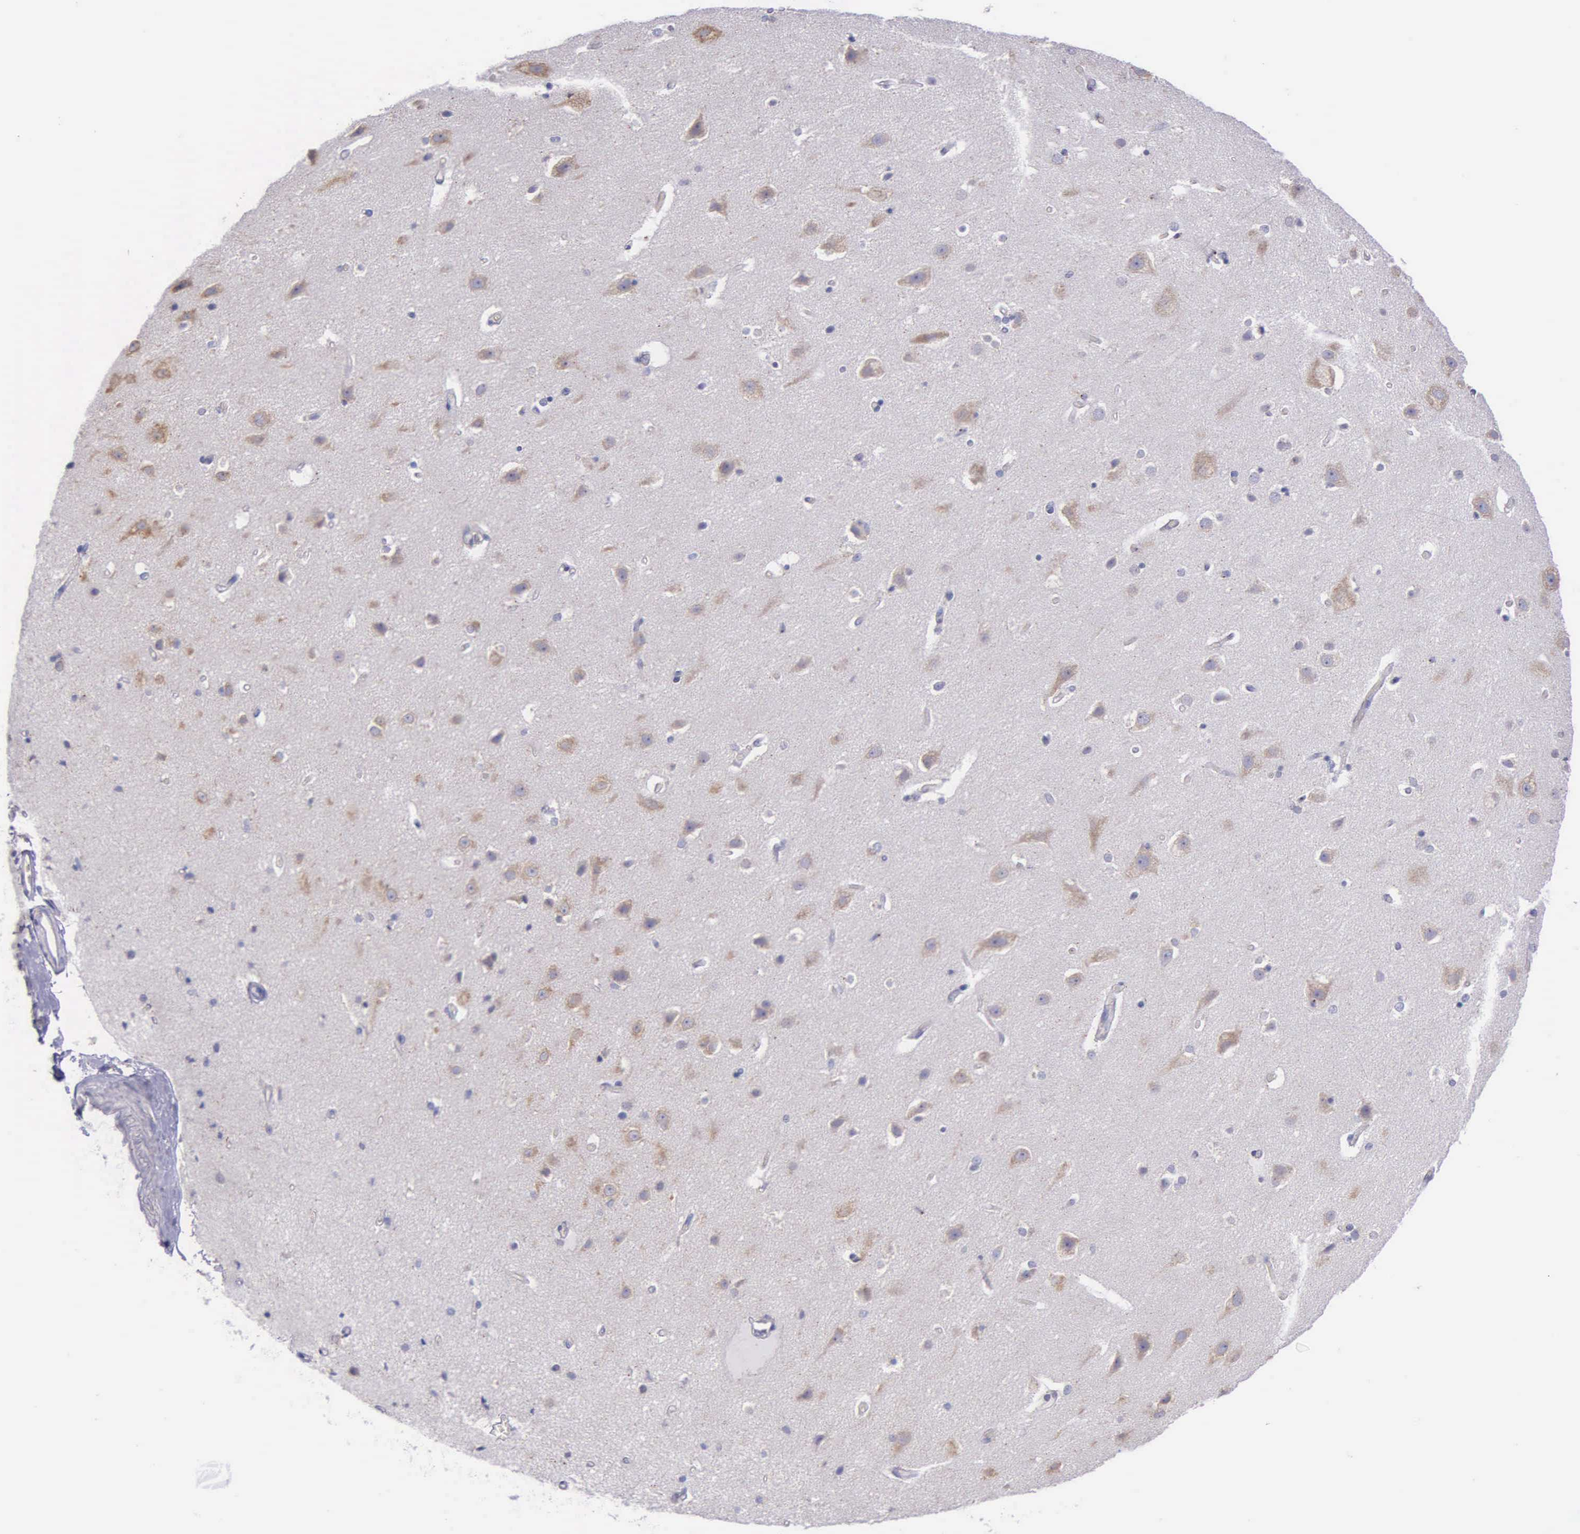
{"staining": {"intensity": "negative", "quantity": "none", "location": "none"}, "tissue": "caudate", "cell_type": "Glial cells", "image_type": "normal", "snomed": [{"axis": "morphology", "description": "Normal tissue, NOS"}, {"axis": "topography", "description": "Lateral ventricle wall"}], "caption": "A photomicrograph of caudate stained for a protein demonstrates no brown staining in glial cells. (DAB (3,3'-diaminobenzidine) immunohistochemistry (IHC), high magnification).", "gene": "CTAGE15", "patient": {"sex": "female", "age": 54}}